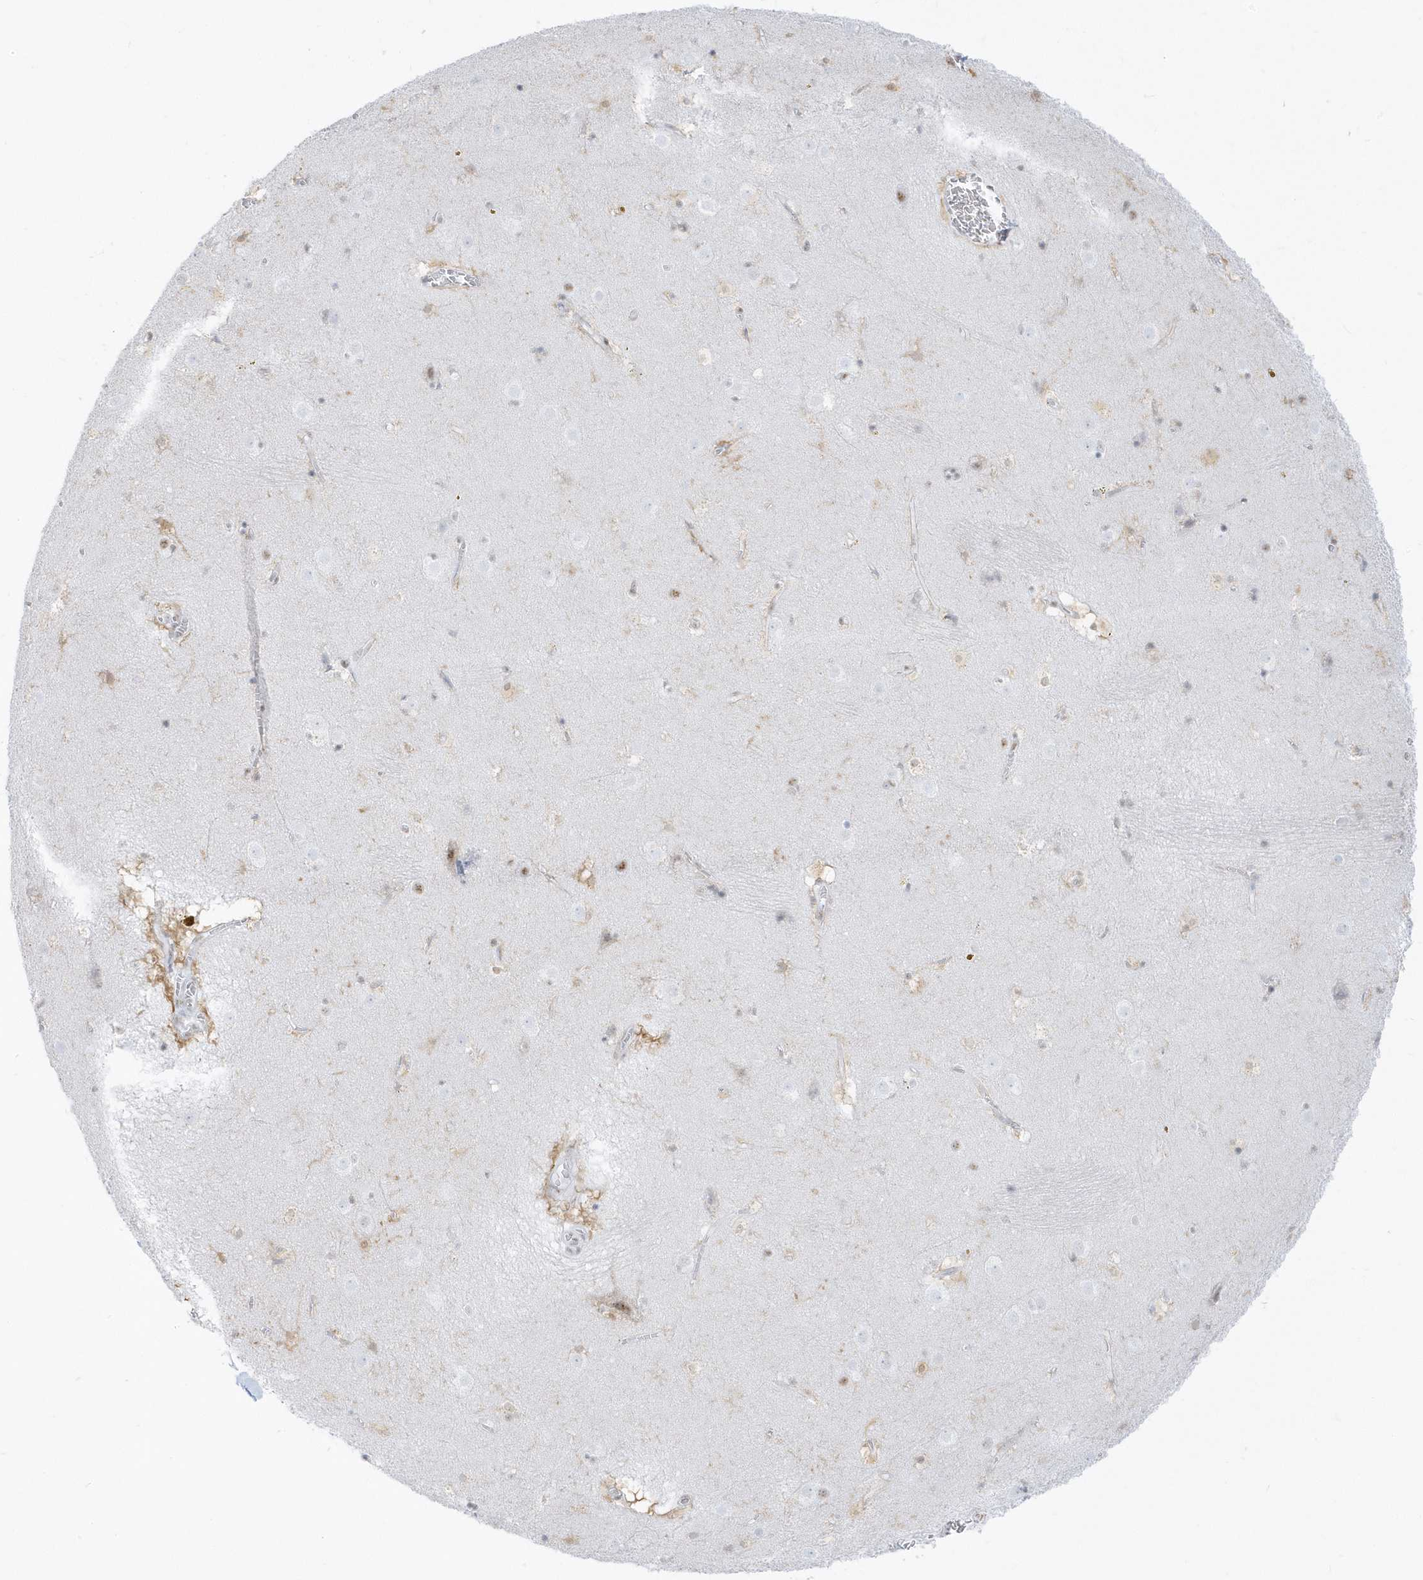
{"staining": {"intensity": "negative", "quantity": "none", "location": "none"}, "tissue": "caudate", "cell_type": "Glial cells", "image_type": "normal", "snomed": [{"axis": "morphology", "description": "Normal tissue, NOS"}, {"axis": "topography", "description": "Lateral ventricle wall"}], "caption": "This is an immunohistochemistry (IHC) micrograph of benign human caudate. There is no staining in glial cells.", "gene": "PLEKHN1", "patient": {"sex": "male", "age": 70}}